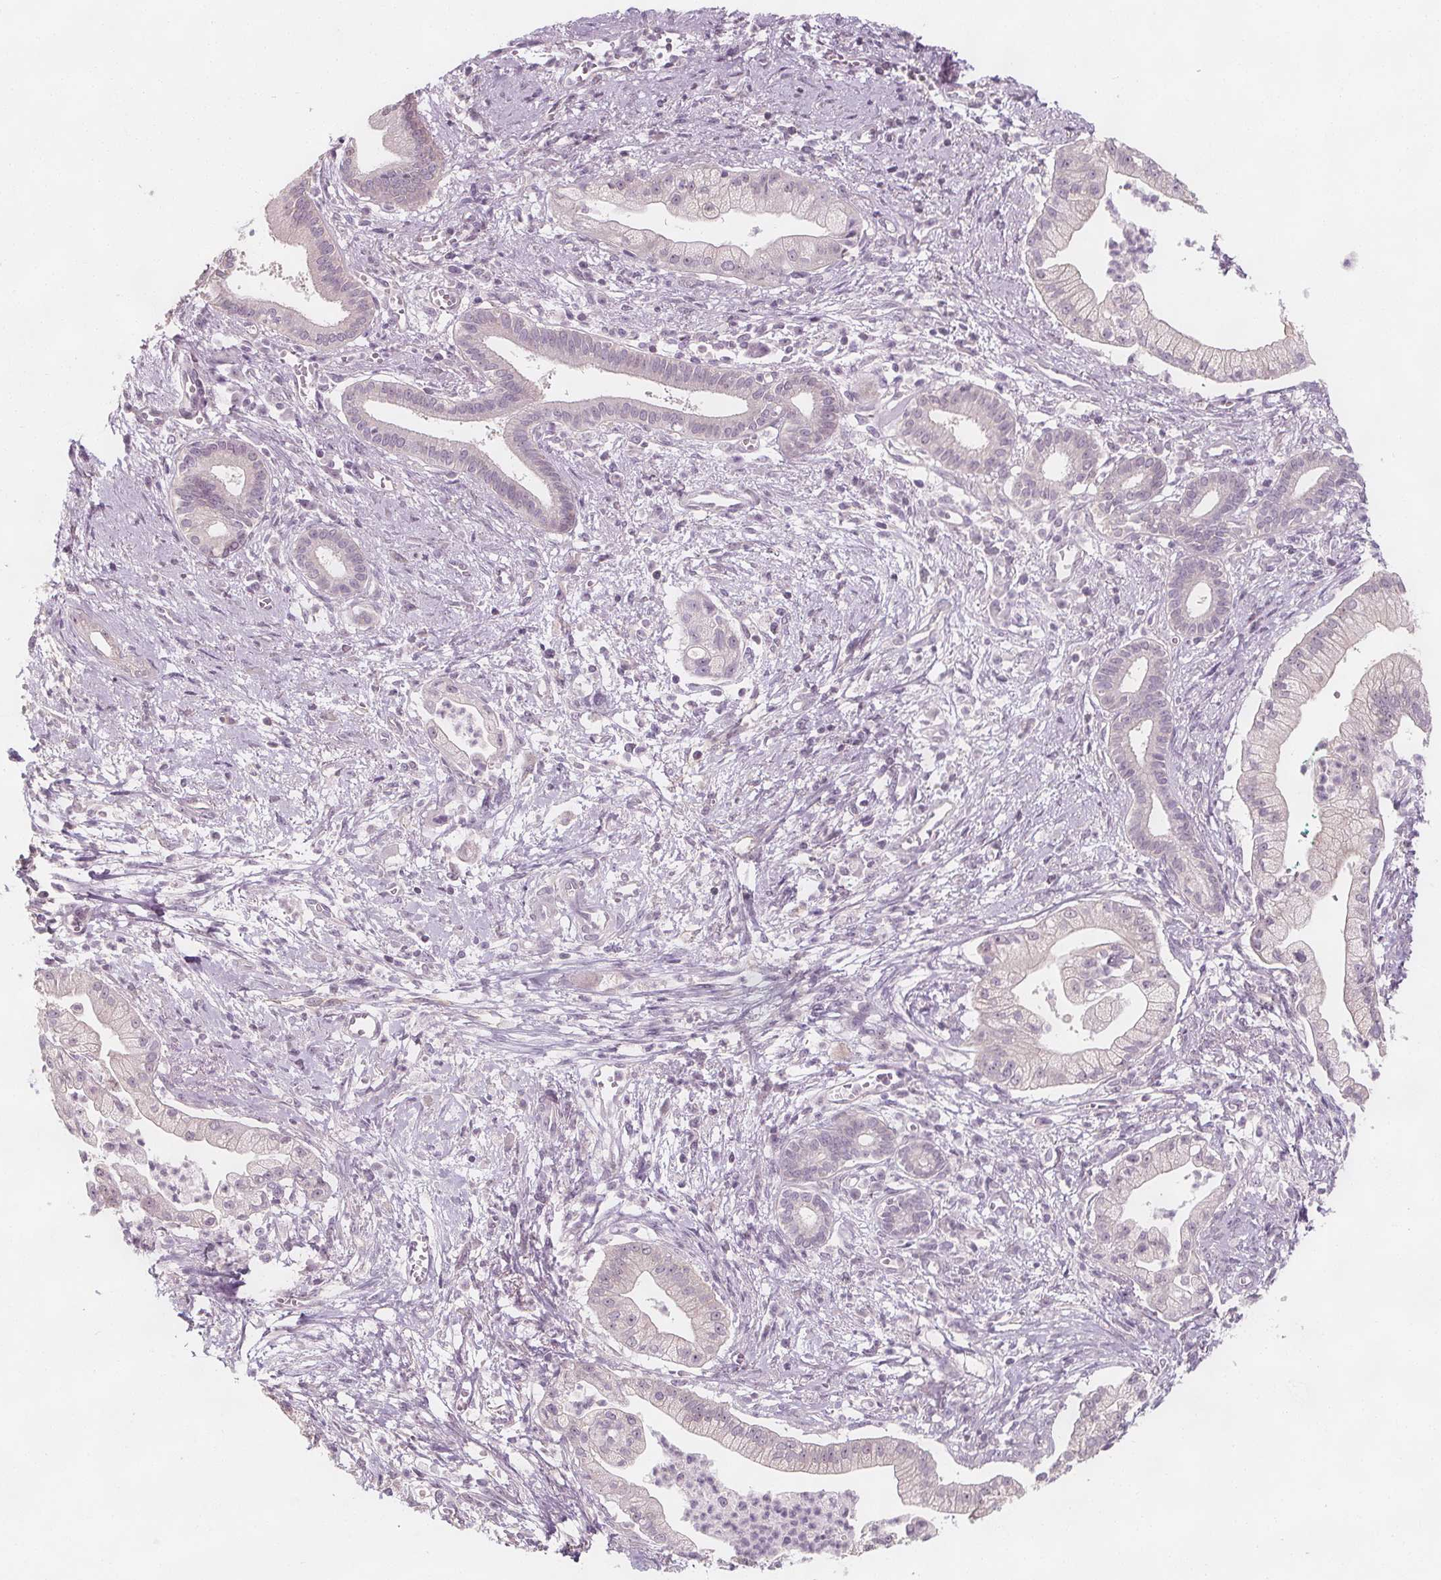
{"staining": {"intensity": "negative", "quantity": "none", "location": "none"}, "tissue": "pancreatic cancer", "cell_type": "Tumor cells", "image_type": "cancer", "snomed": [{"axis": "morphology", "description": "Normal tissue, NOS"}, {"axis": "morphology", "description": "Adenocarcinoma, NOS"}, {"axis": "topography", "description": "Lymph node"}, {"axis": "topography", "description": "Pancreas"}], "caption": "Tumor cells are negative for brown protein staining in pancreatic cancer (adenocarcinoma).", "gene": "C1orf167", "patient": {"sex": "female", "age": 58}}